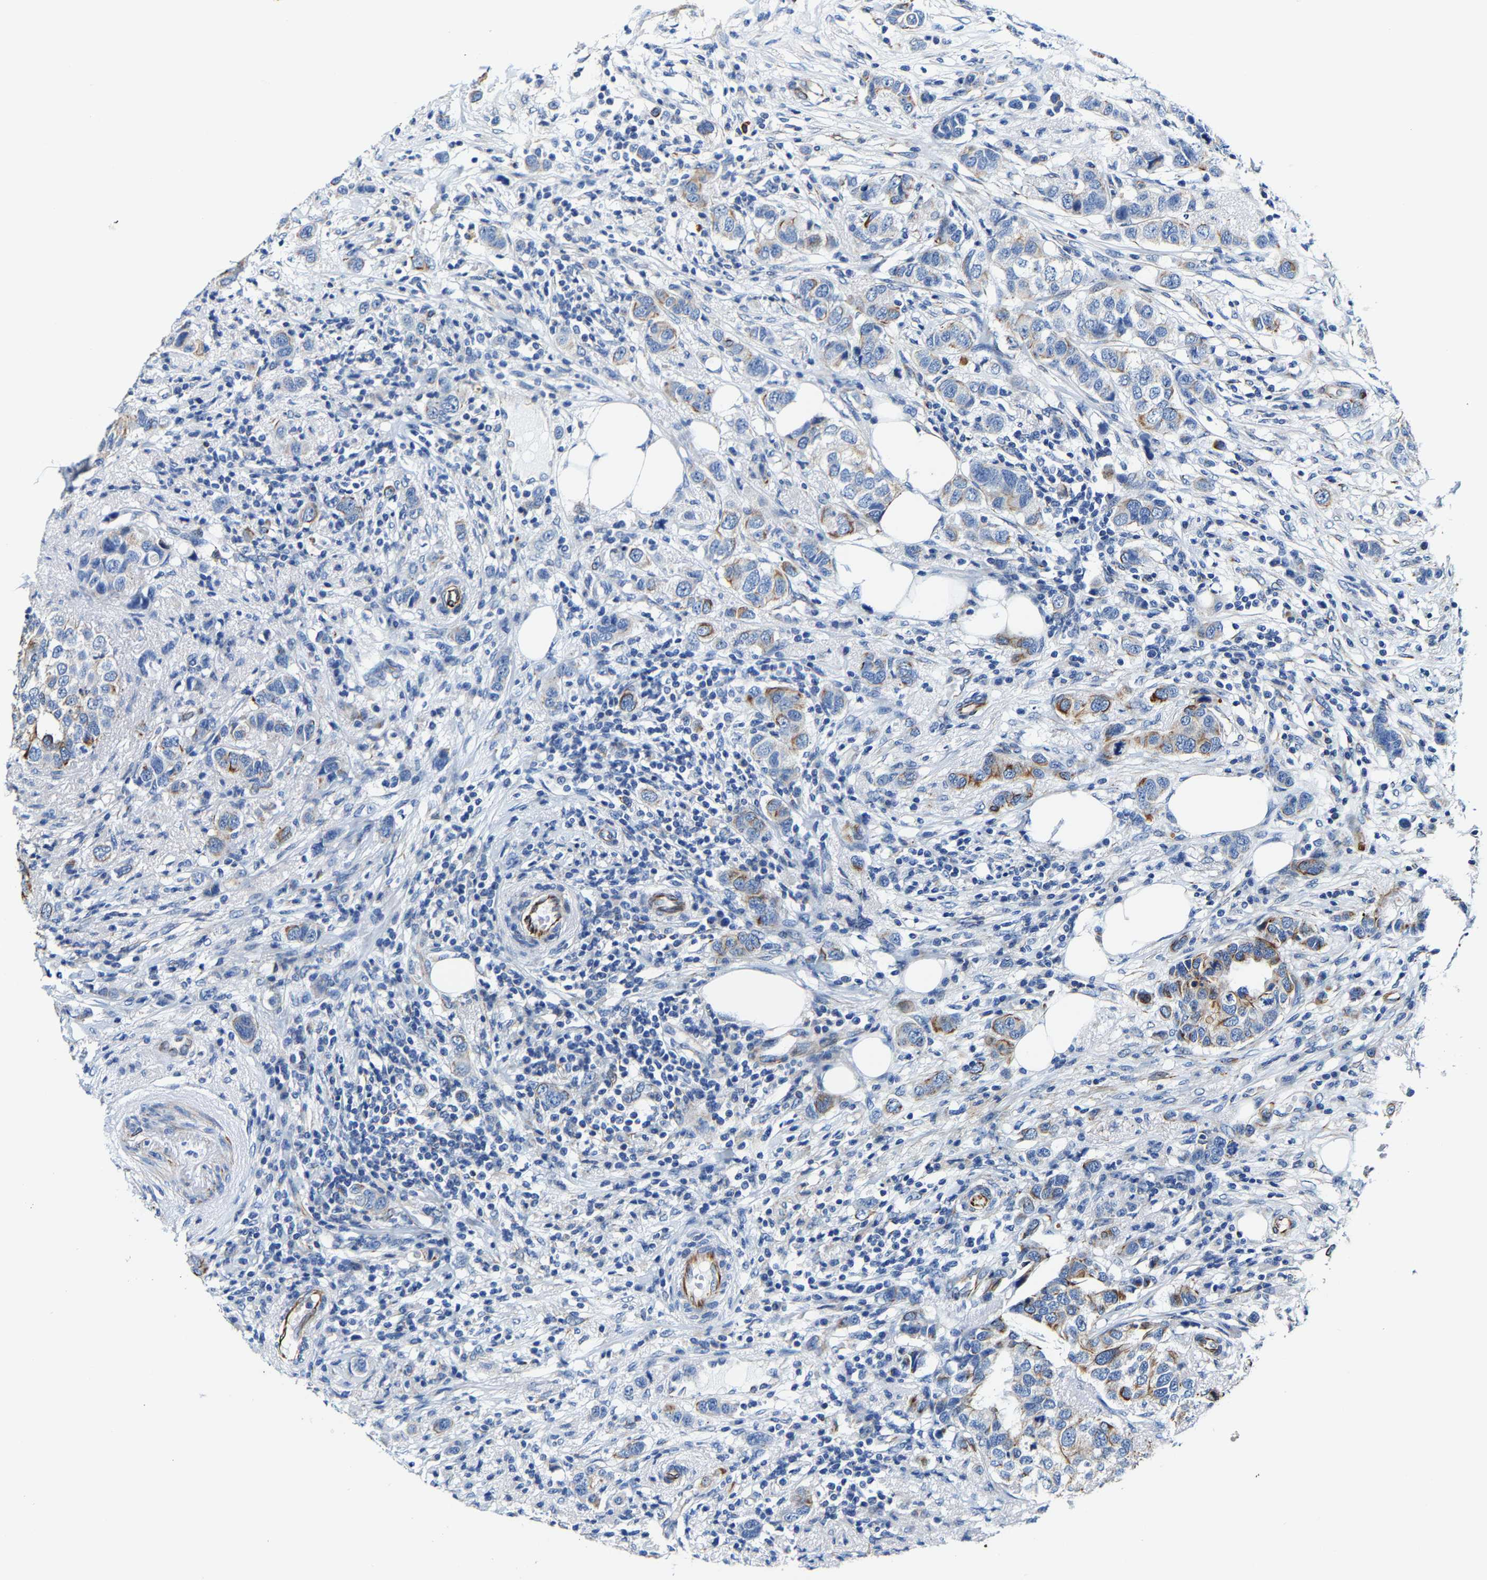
{"staining": {"intensity": "moderate", "quantity": "25%-75%", "location": "cytoplasmic/membranous"}, "tissue": "breast cancer", "cell_type": "Tumor cells", "image_type": "cancer", "snomed": [{"axis": "morphology", "description": "Duct carcinoma"}, {"axis": "topography", "description": "Breast"}], "caption": "Brown immunohistochemical staining in human invasive ductal carcinoma (breast) reveals moderate cytoplasmic/membranous staining in about 25%-75% of tumor cells. (Brightfield microscopy of DAB IHC at high magnification).", "gene": "MMEL1", "patient": {"sex": "female", "age": 50}}